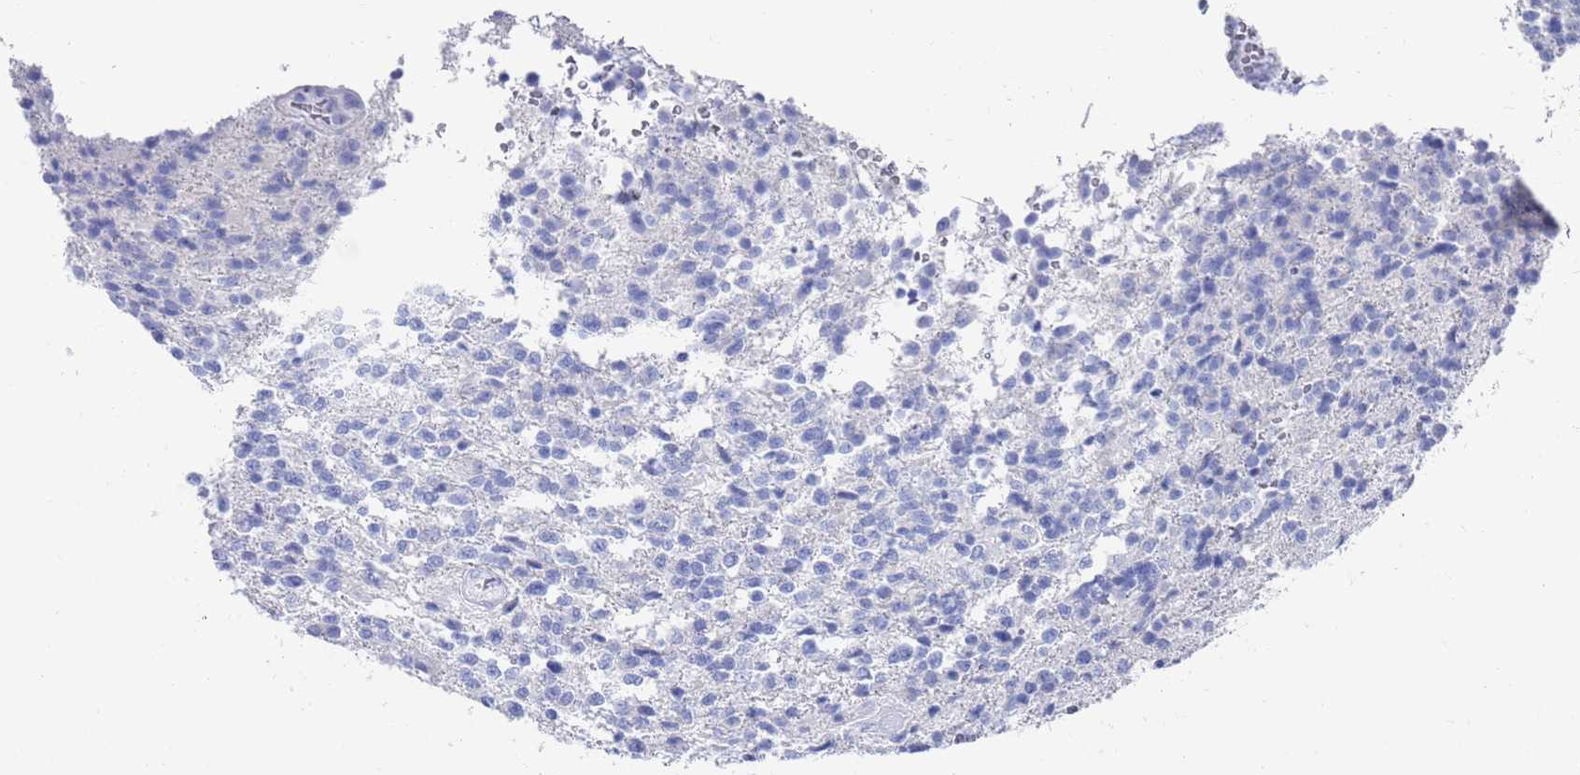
{"staining": {"intensity": "negative", "quantity": "none", "location": "none"}, "tissue": "glioma", "cell_type": "Tumor cells", "image_type": "cancer", "snomed": [{"axis": "morphology", "description": "Glioma, malignant, High grade"}, {"axis": "topography", "description": "Brain"}], "caption": "This histopathology image is of glioma stained with immunohistochemistry (IHC) to label a protein in brown with the nuclei are counter-stained blue. There is no staining in tumor cells. Nuclei are stained in blue.", "gene": "MTMR2", "patient": {"sex": "male", "age": 56}}